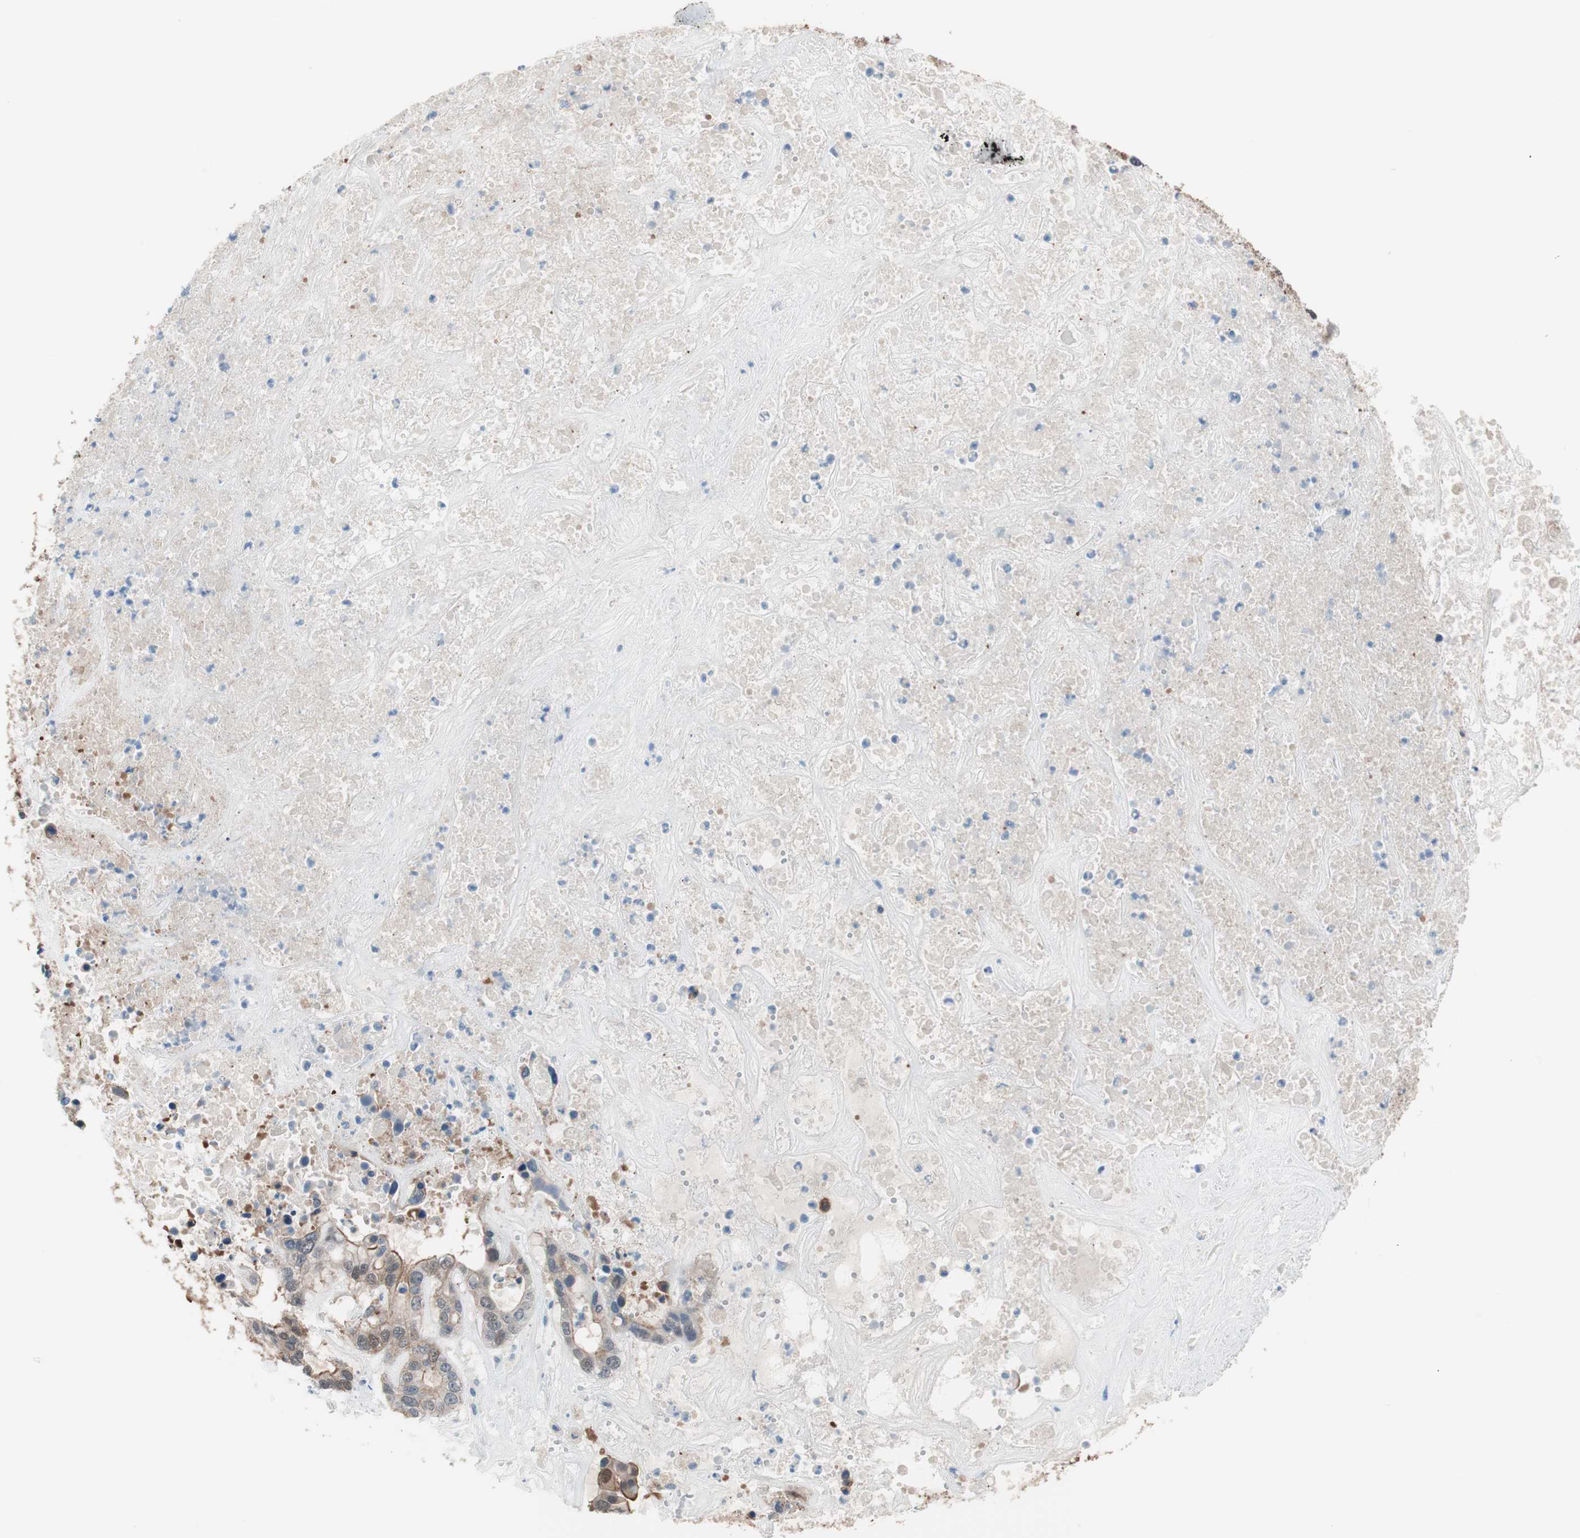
{"staining": {"intensity": "strong", "quantity": ">75%", "location": "cytoplasmic/membranous"}, "tissue": "liver cancer", "cell_type": "Tumor cells", "image_type": "cancer", "snomed": [{"axis": "morphology", "description": "Cholangiocarcinoma"}, {"axis": "topography", "description": "Liver"}], "caption": "Immunohistochemistry (IHC) (DAB) staining of liver cancer exhibits strong cytoplasmic/membranous protein positivity in approximately >75% of tumor cells.", "gene": "VIL1", "patient": {"sex": "female", "age": 65}}